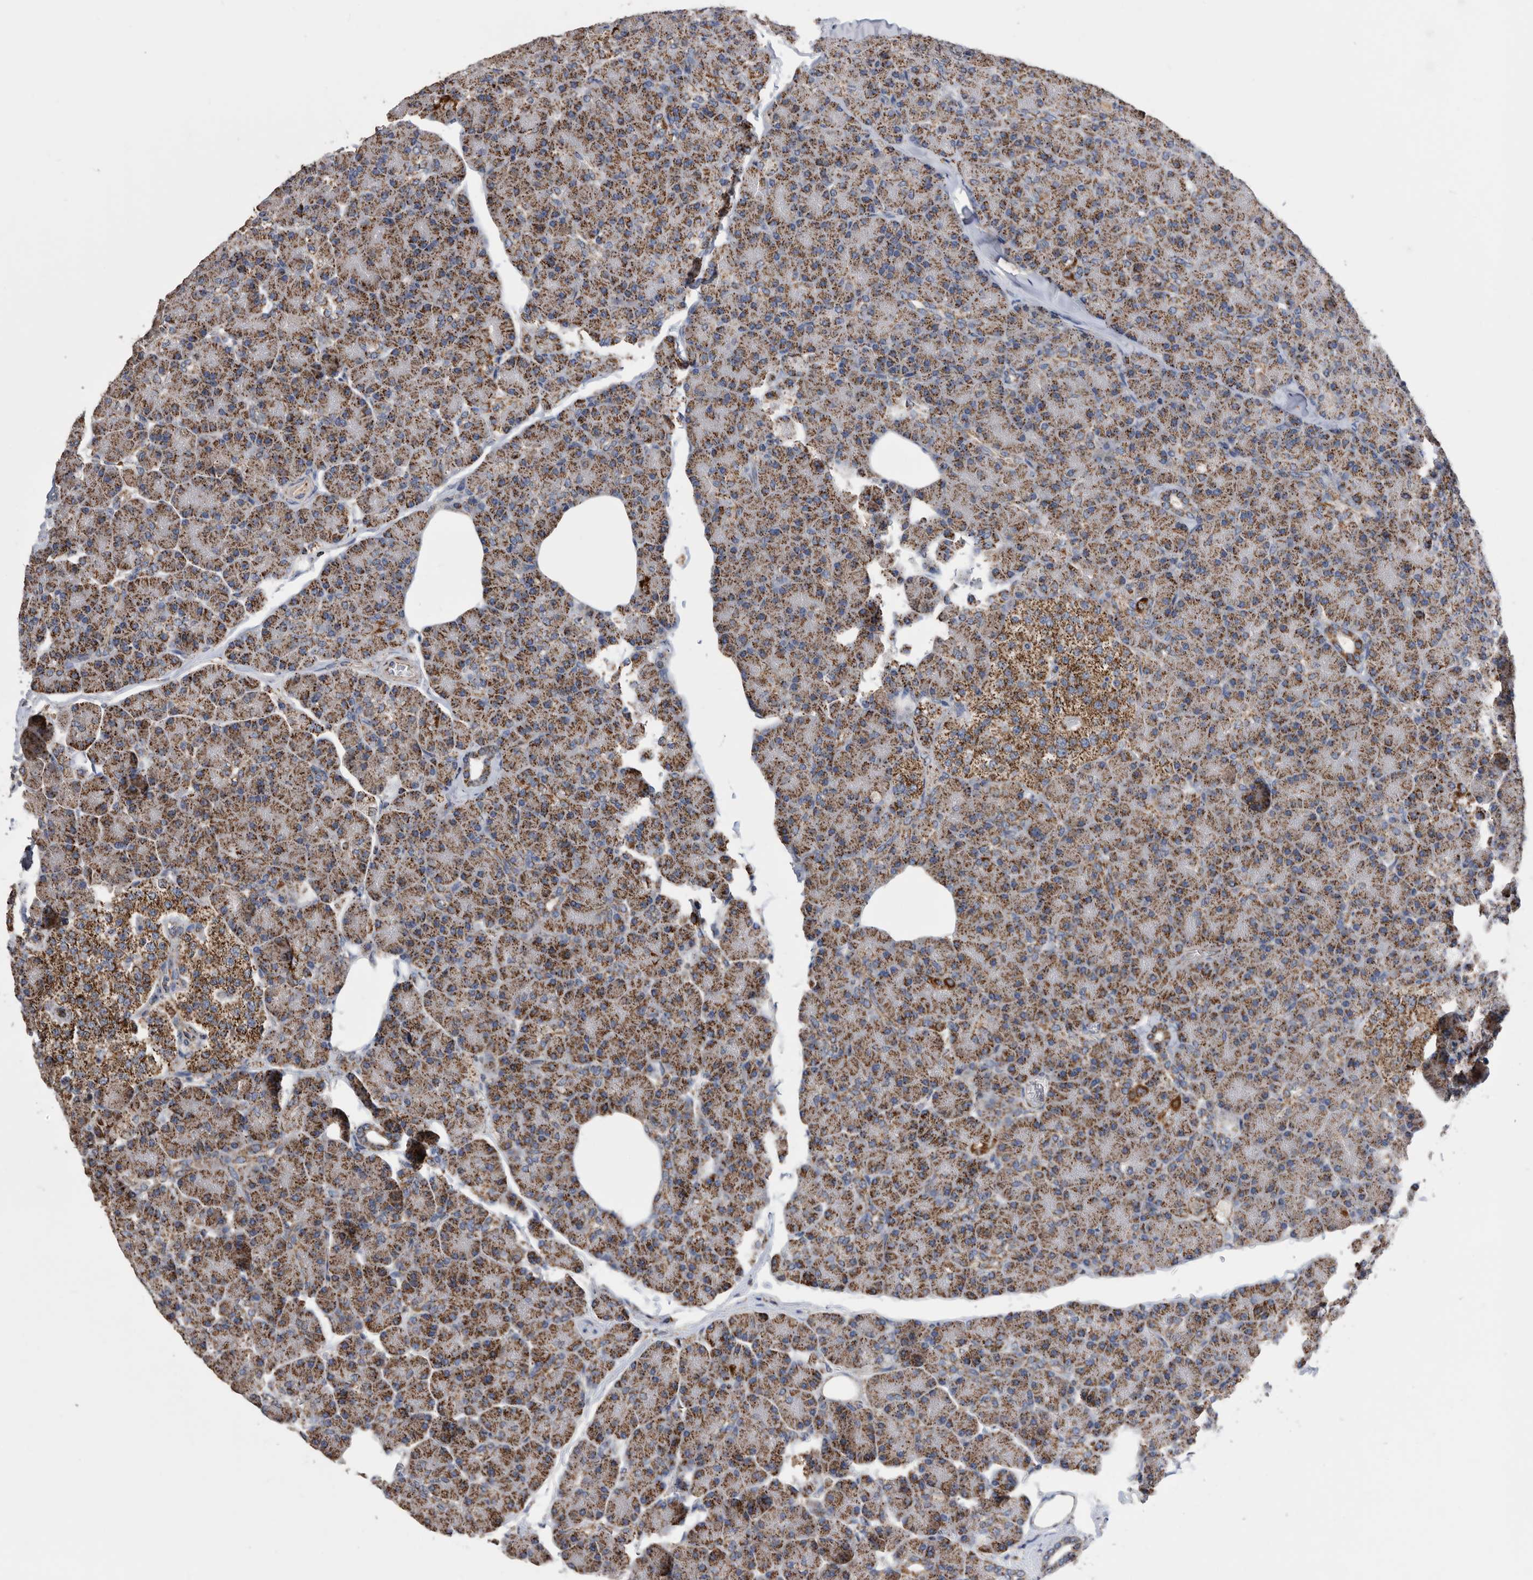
{"staining": {"intensity": "strong", "quantity": ">75%", "location": "cytoplasmic/membranous"}, "tissue": "pancreas", "cell_type": "Exocrine glandular cells", "image_type": "normal", "snomed": [{"axis": "morphology", "description": "Normal tissue, NOS"}, {"axis": "topography", "description": "Pancreas"}], "caption": "High-power microscopy captured an IHC histopathology image of normal pancreas, revealing strong cytoplasmic/membranous expression in approximately >75% of exocrine glandular cells. (DAB IHC, brown staining for protein, blue staining for nuclei).", "gene": "WFDC1", "patient": {"sex": "female", "age": 43}}